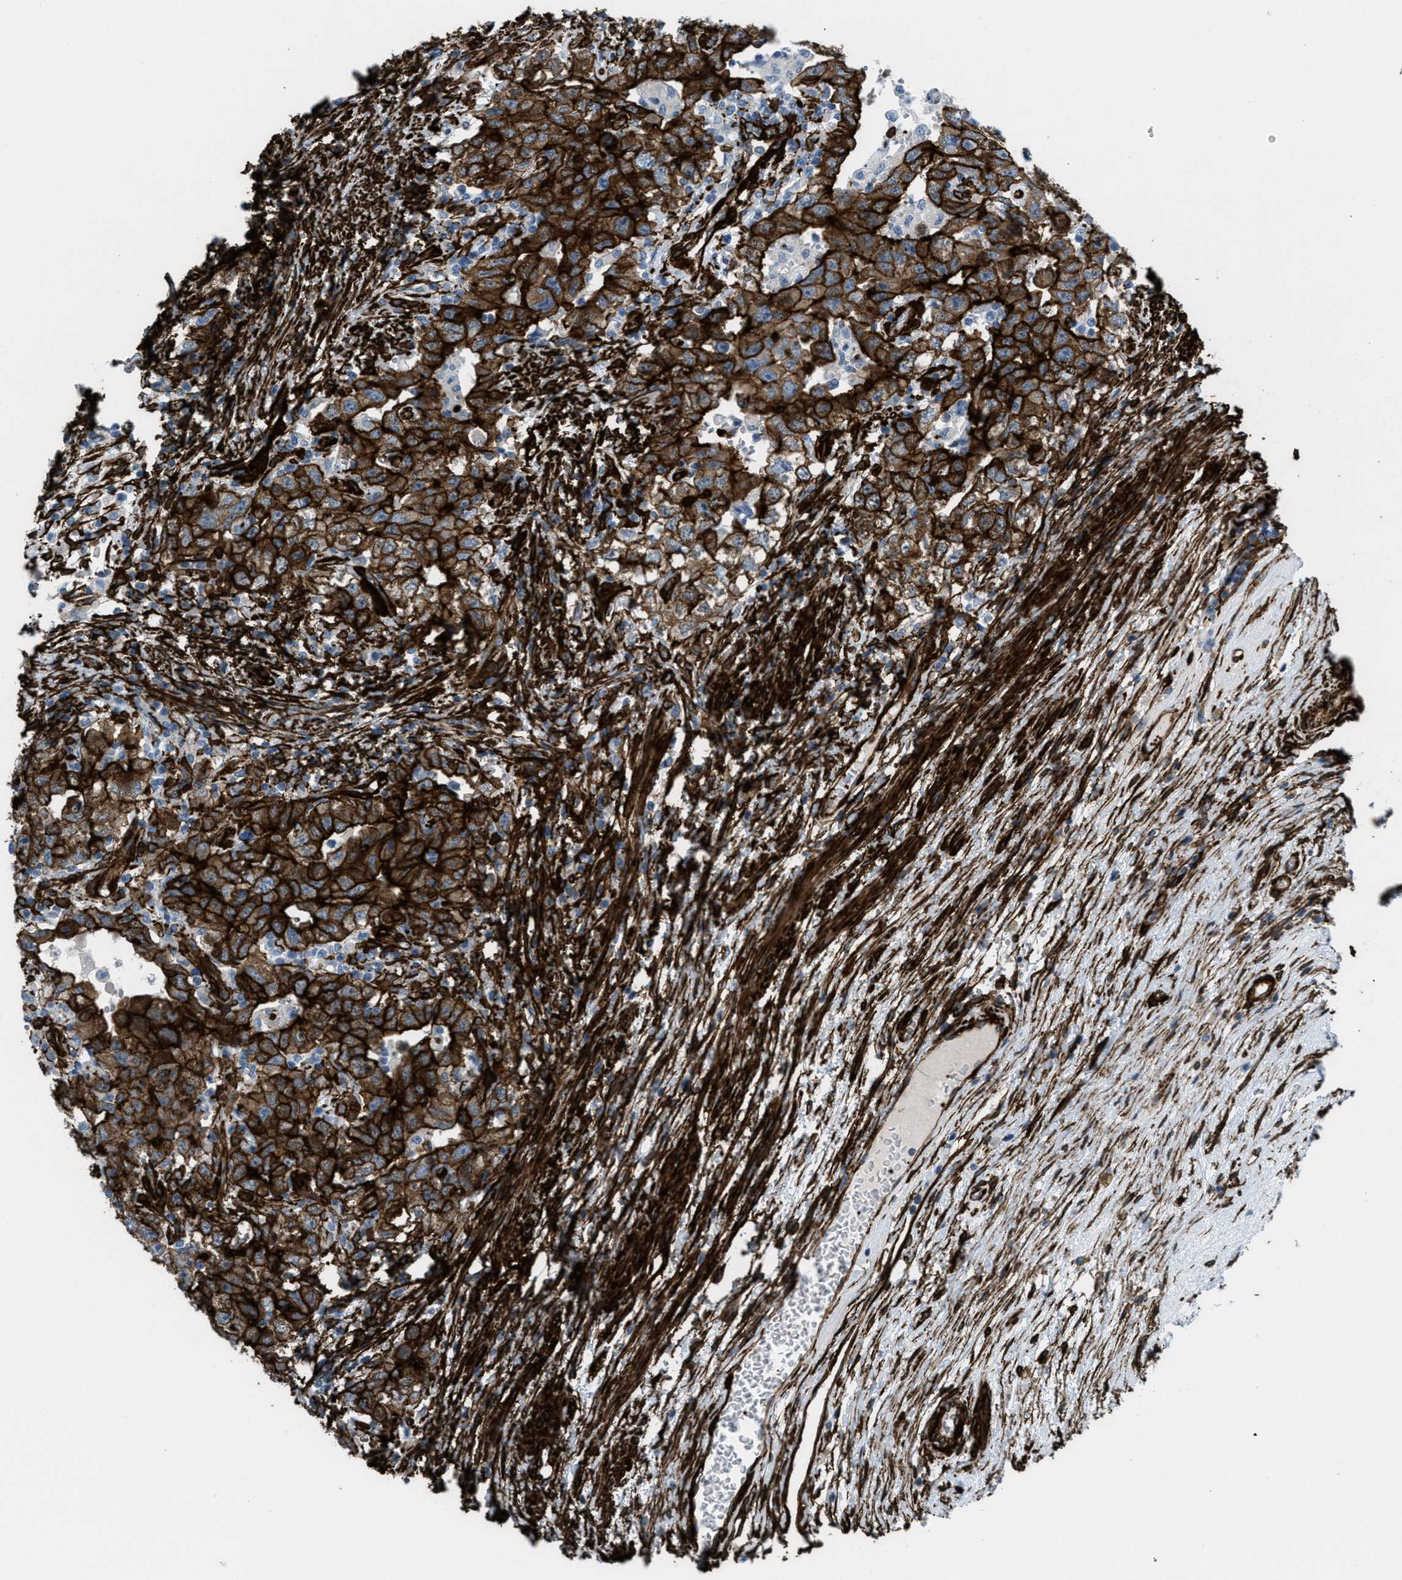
{"staining": {"intensity": "strong", "quantity": ">75%", "location": "cytoplasmic/membranous"}, "tissue": "testis cancer", "cell_type": "Tumor cells", "image_type": "cancer", "snomed": [{"axis": "morphology", "description": "Carcinoma, Embryonal, NOS"}, {"axis": "topography", "description": "Testis"}], "caption": "Human testis embryonal carcinoma stained with a protein marker reveals strong staining in tumor cells.", "gene": "CALD1", "patient": {"sex": "male", "age": 26}}